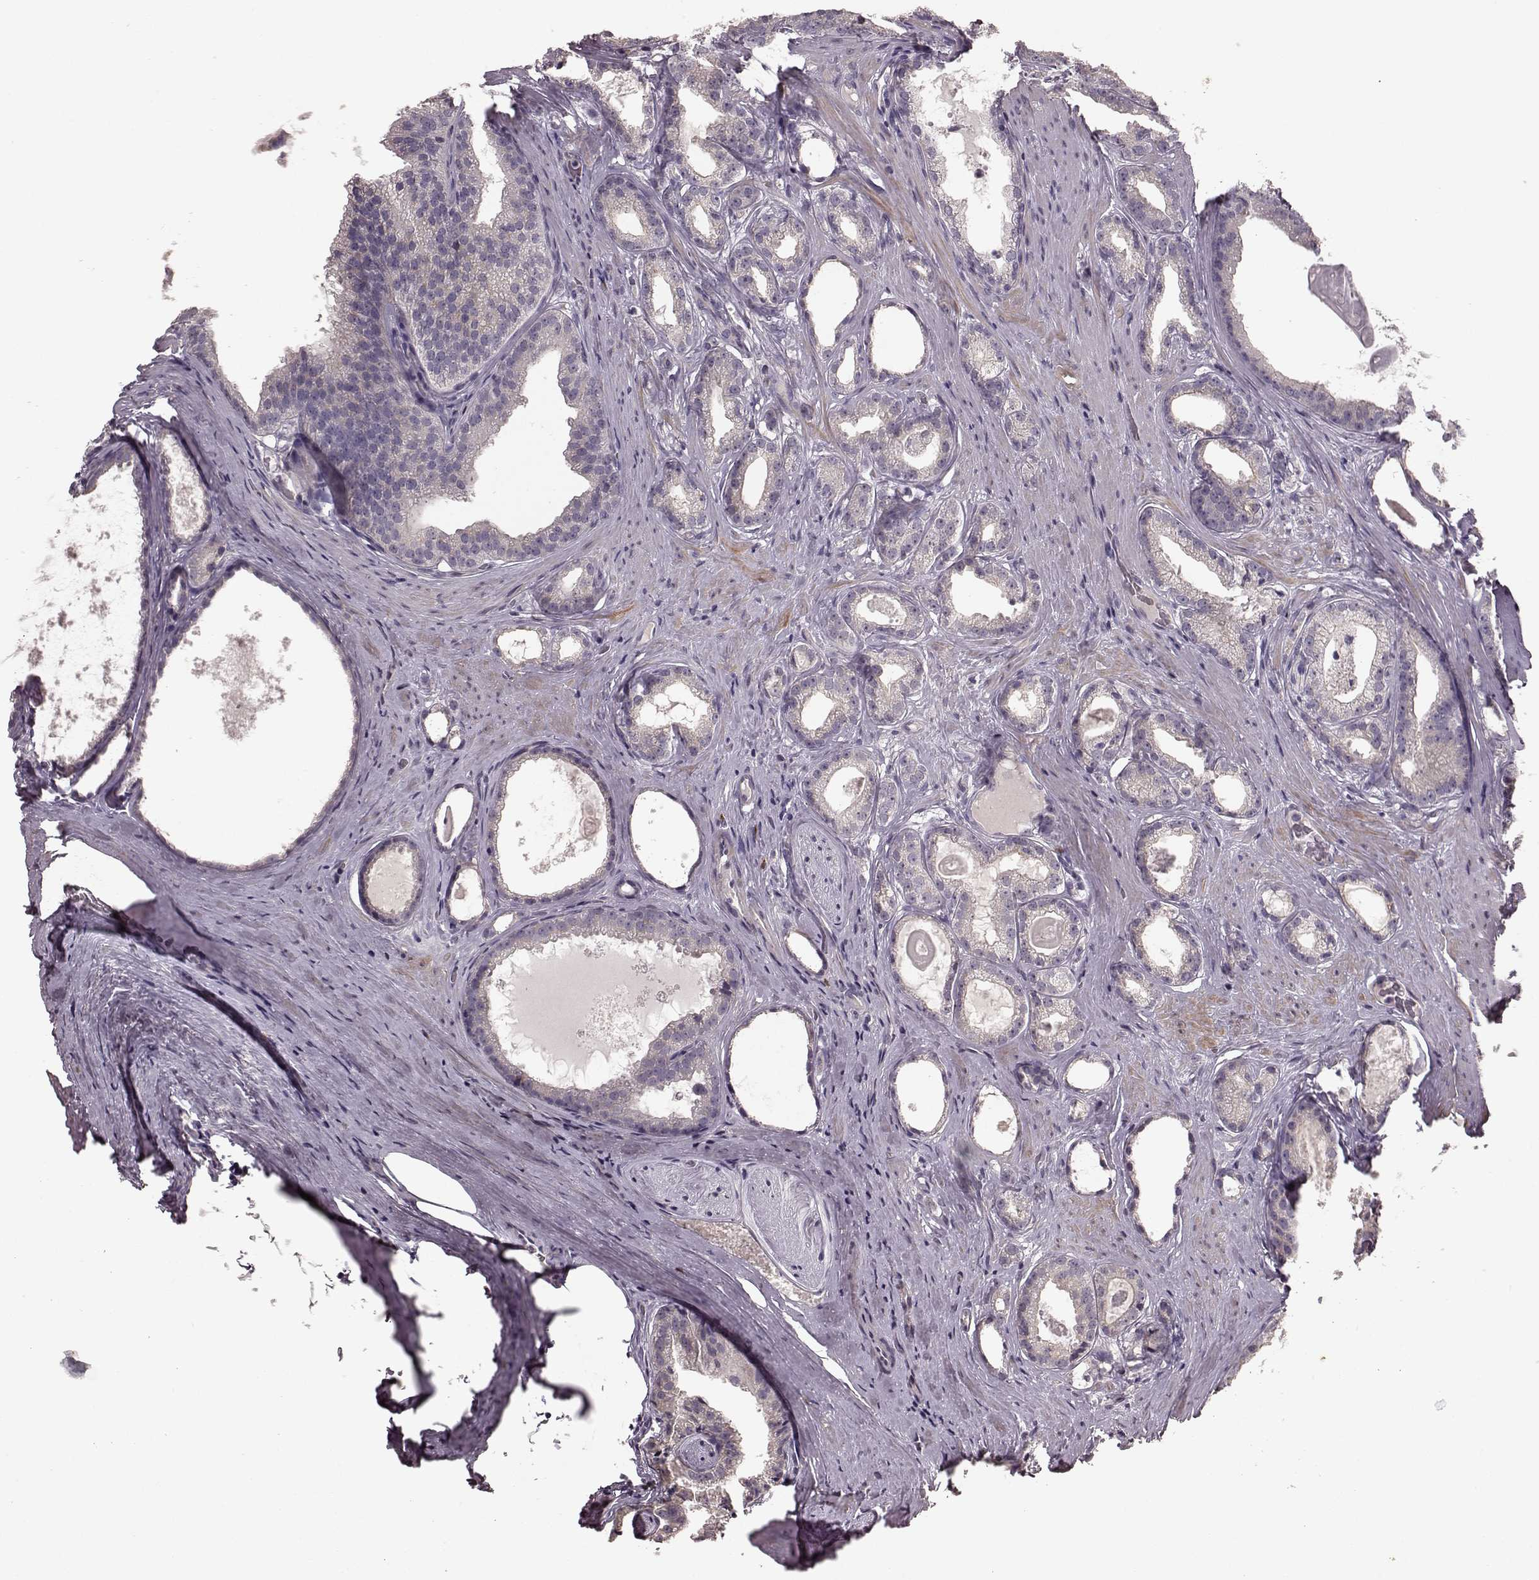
{"staining": {"intensity": "negative", "quantity": "none", "location": "none"}, "tissue": "prostate cancer", "cell_type": "Tumor cells", "image_type": "cancer", "snomed": [{"axis": "morphology", "description": "Adenocarcinoma, Low grade"}, {"axis": "topography", "description": "Prostate"}], "caption": "Micrograph shows no significant protein positivity in tumor cells of prostate cancer (low-grade adenocarcinoma).", "gene": "SLC52A3", "patient": {"sex": "male", "age": 65}}